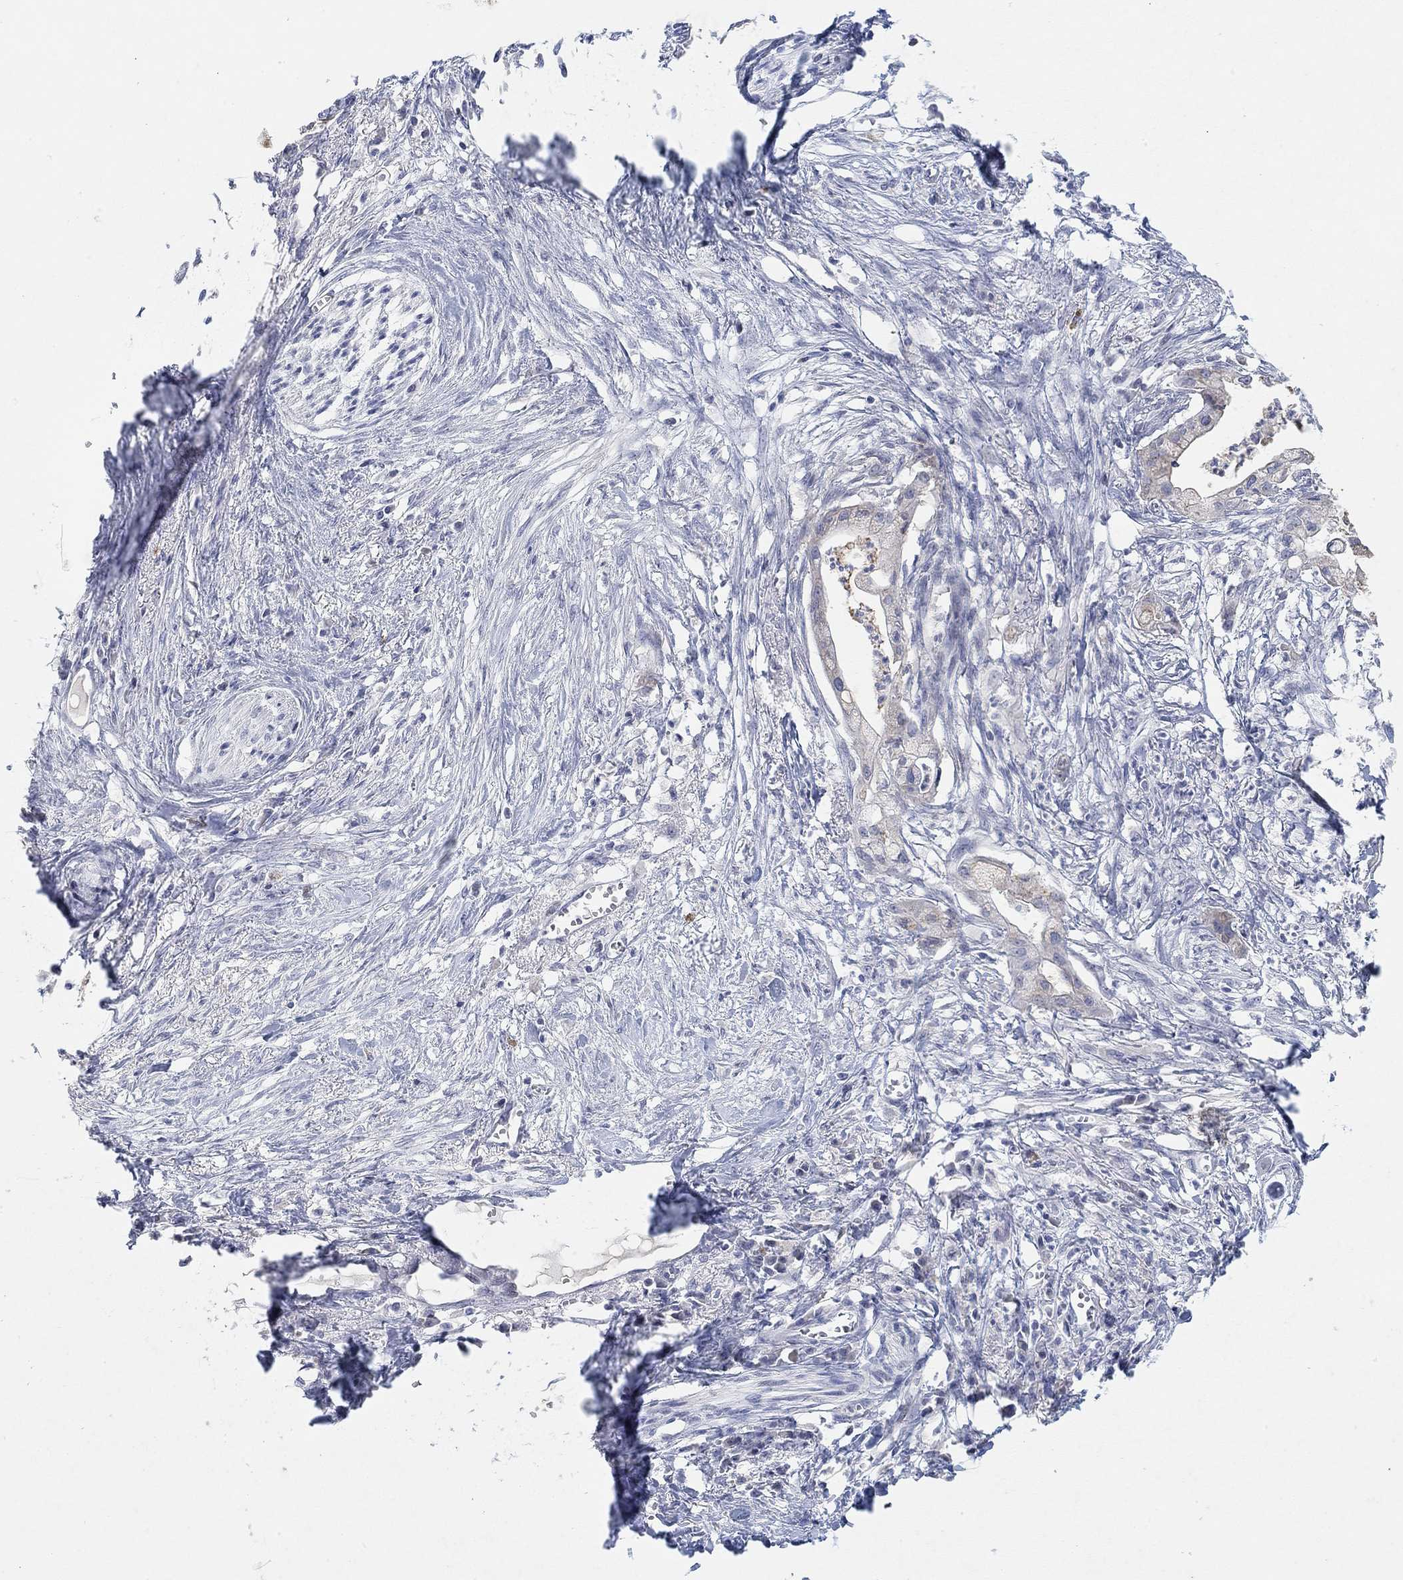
{"staining": {"intensity": "negative", "quantity": "none", "location": "none"}, "tissue": "pancreatic cancer", "cell_type": "Tumor cells", "image_type": "cancer", "snomed": [{"axis": "morphology", "description": "Normal tissue, NOS"}, {"axis": "morphology", "description": "Adenocarcinoma, NOS"}, {"axis": "topography", "description": "Pancreas"}], "caption": "High power microscopy image of an IHC histopathology image of adenocarcinoma (pancreatic), revealing no significant expression in tumor cells.", "gene": "VAT1L", "patient": {"sex": "female", "age": 58}}